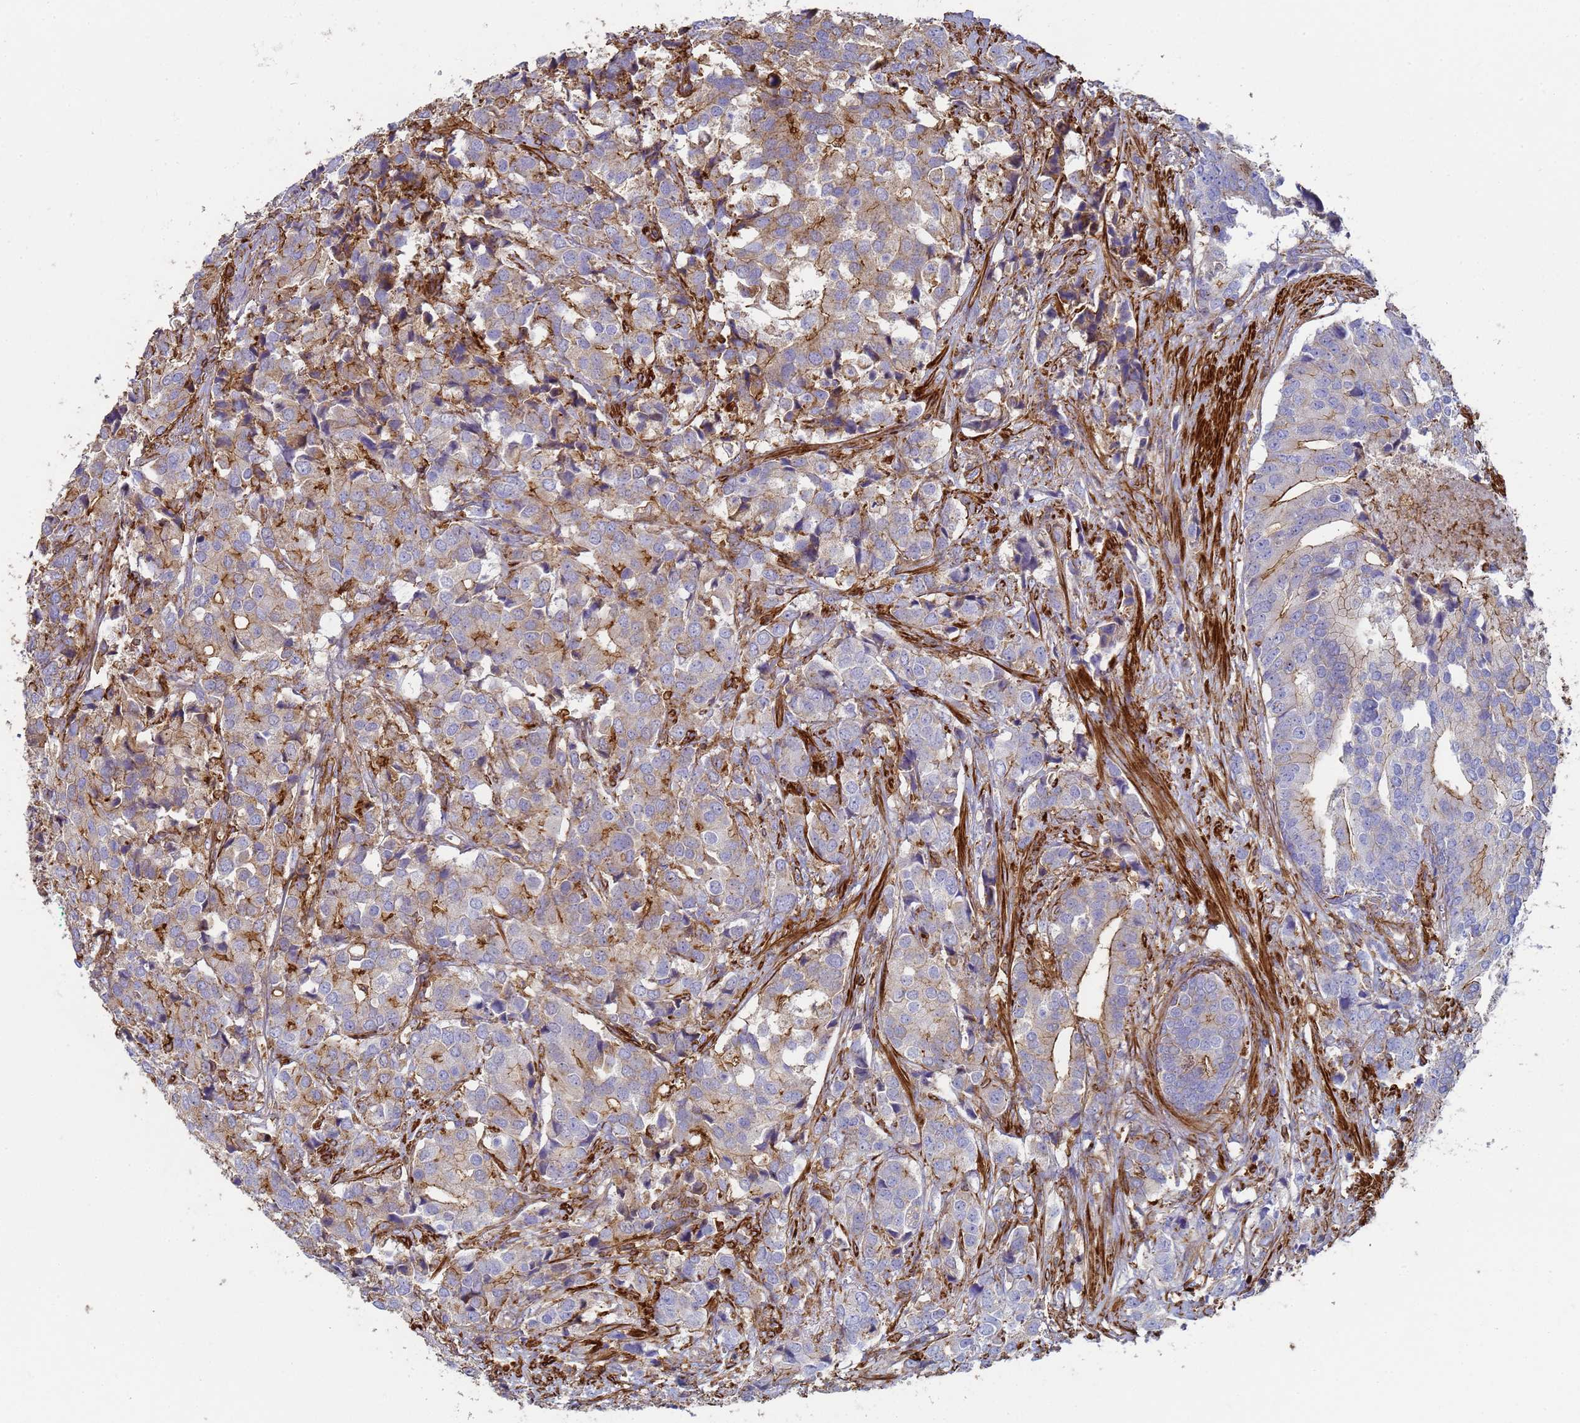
{"staining": {"intensity": "weak", "quantity": "25%-75%", "location": "cytoplasmic/membranous"}, "tissue": "prostate cancer", "cell_type": "Tumor cells", "image_type": "cancer", "snomed": [{"axis": "morphology", "description": "Adenocarcinoma, High grade"}, {"axis": "topography", "description": "Prostate"}], "caption": "Protein positivity by immunohistochemistry displays weak cytoplasmic/membranous expression in approximately 25%-75% of tumor cells in high-grade adenocarcinoma (prostate).", "gene": "ACTB", "patient": {"sex": "male", "age": 62}}